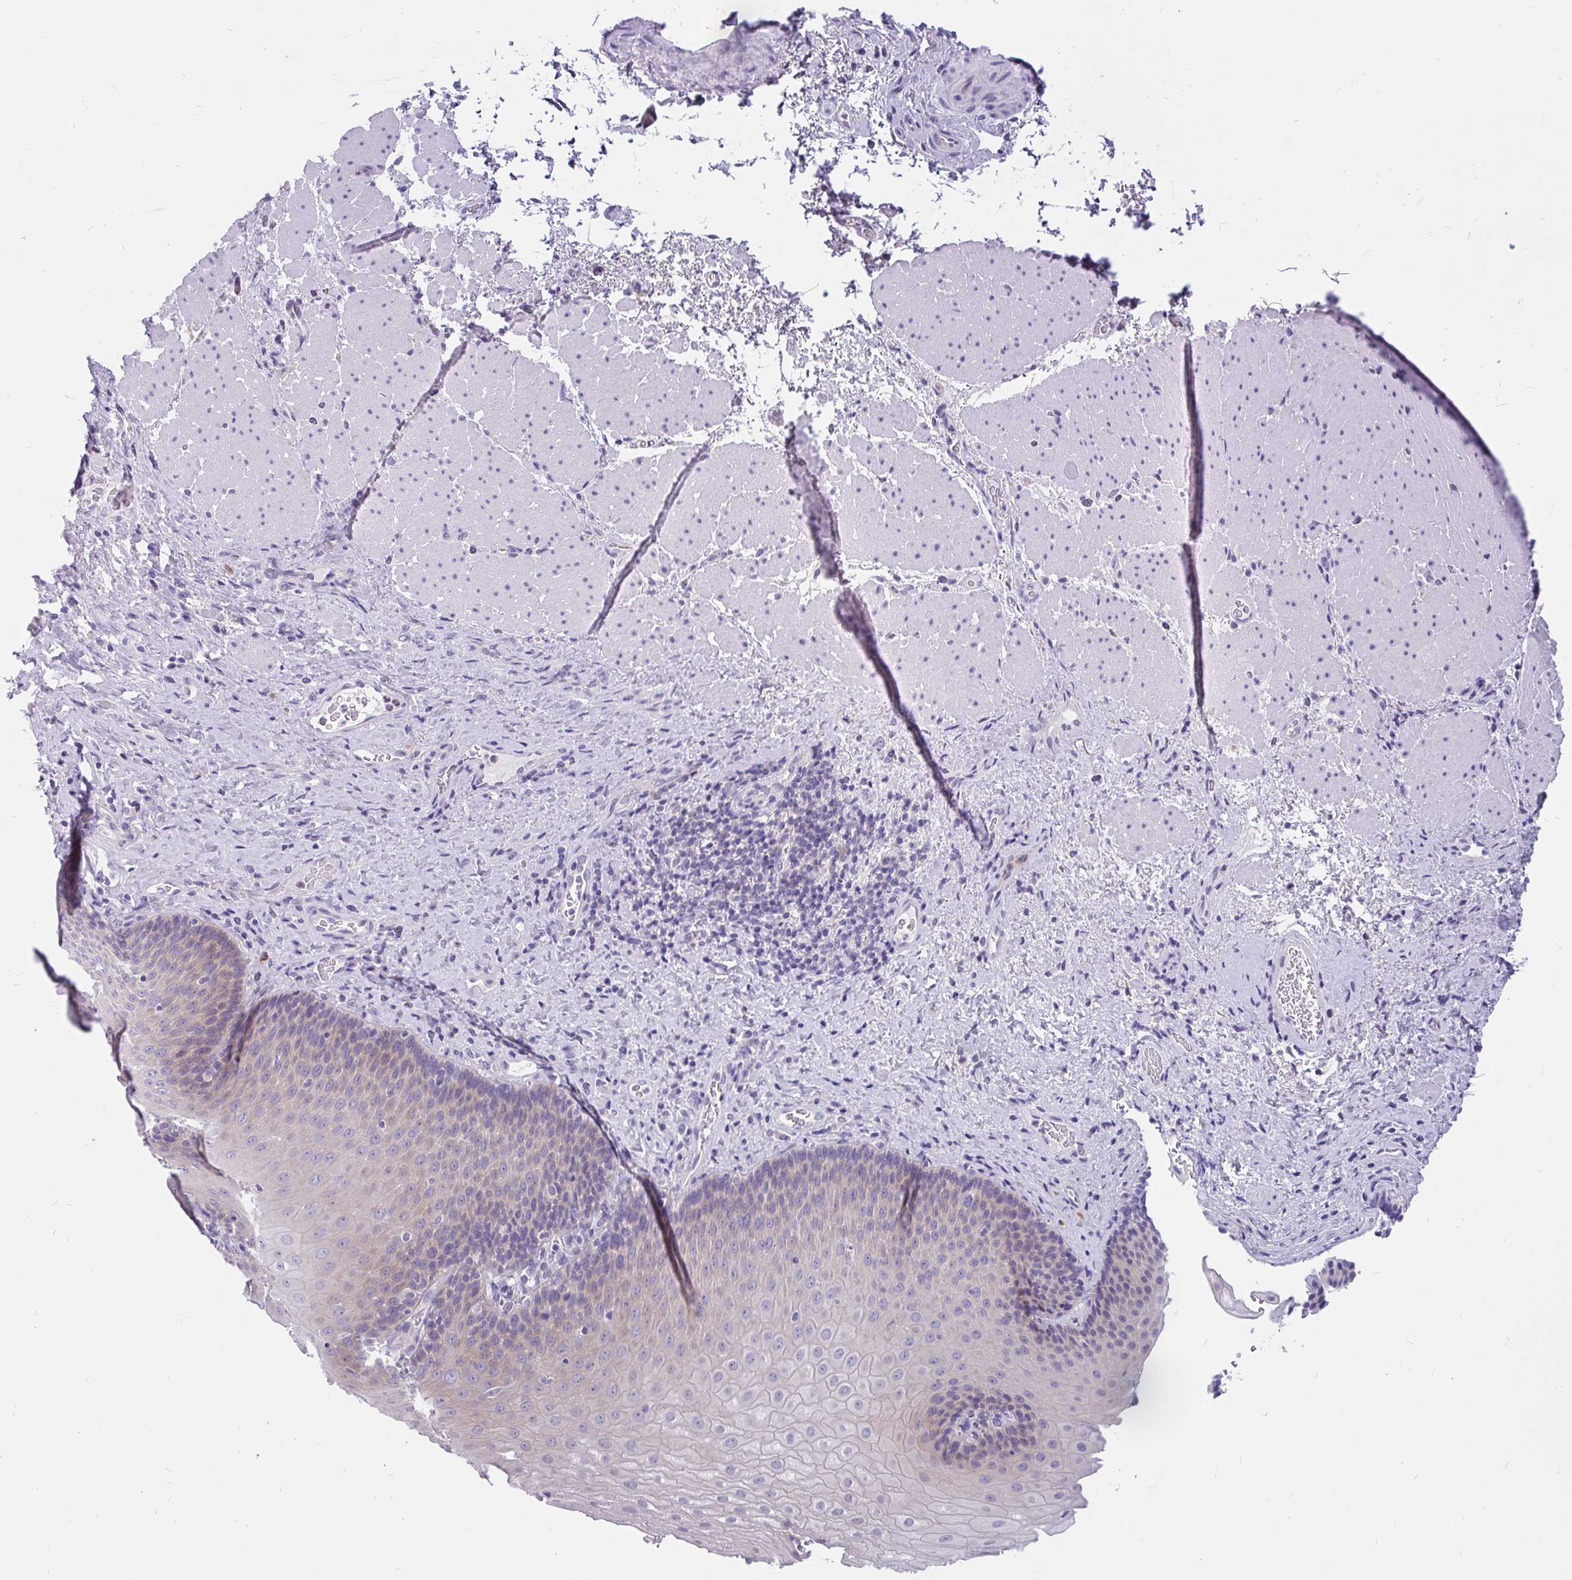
{"staining": {"intensity": "moderate", "quantity": "<25%", "location": "cytoplasmic/membranous"}, "tissue": "esophagus", "cell_type": "Squamous epithelial cells", "image_type": "normal", "snomed": [{"axis": "morphology", "description": "Normal tissue, NOS"}, {"axis": "topography", "description": "Esophagus"}], "caption": "A brown stain highlights moderate cytoplasmic/membranous expression of a protein in squamous epithelial cells of normal human esophagus. (DAB IHC with brightfield microscopy, high magnification).", "gene": "KIAA2013", "patient": {"sex": "male", "age": 62}}